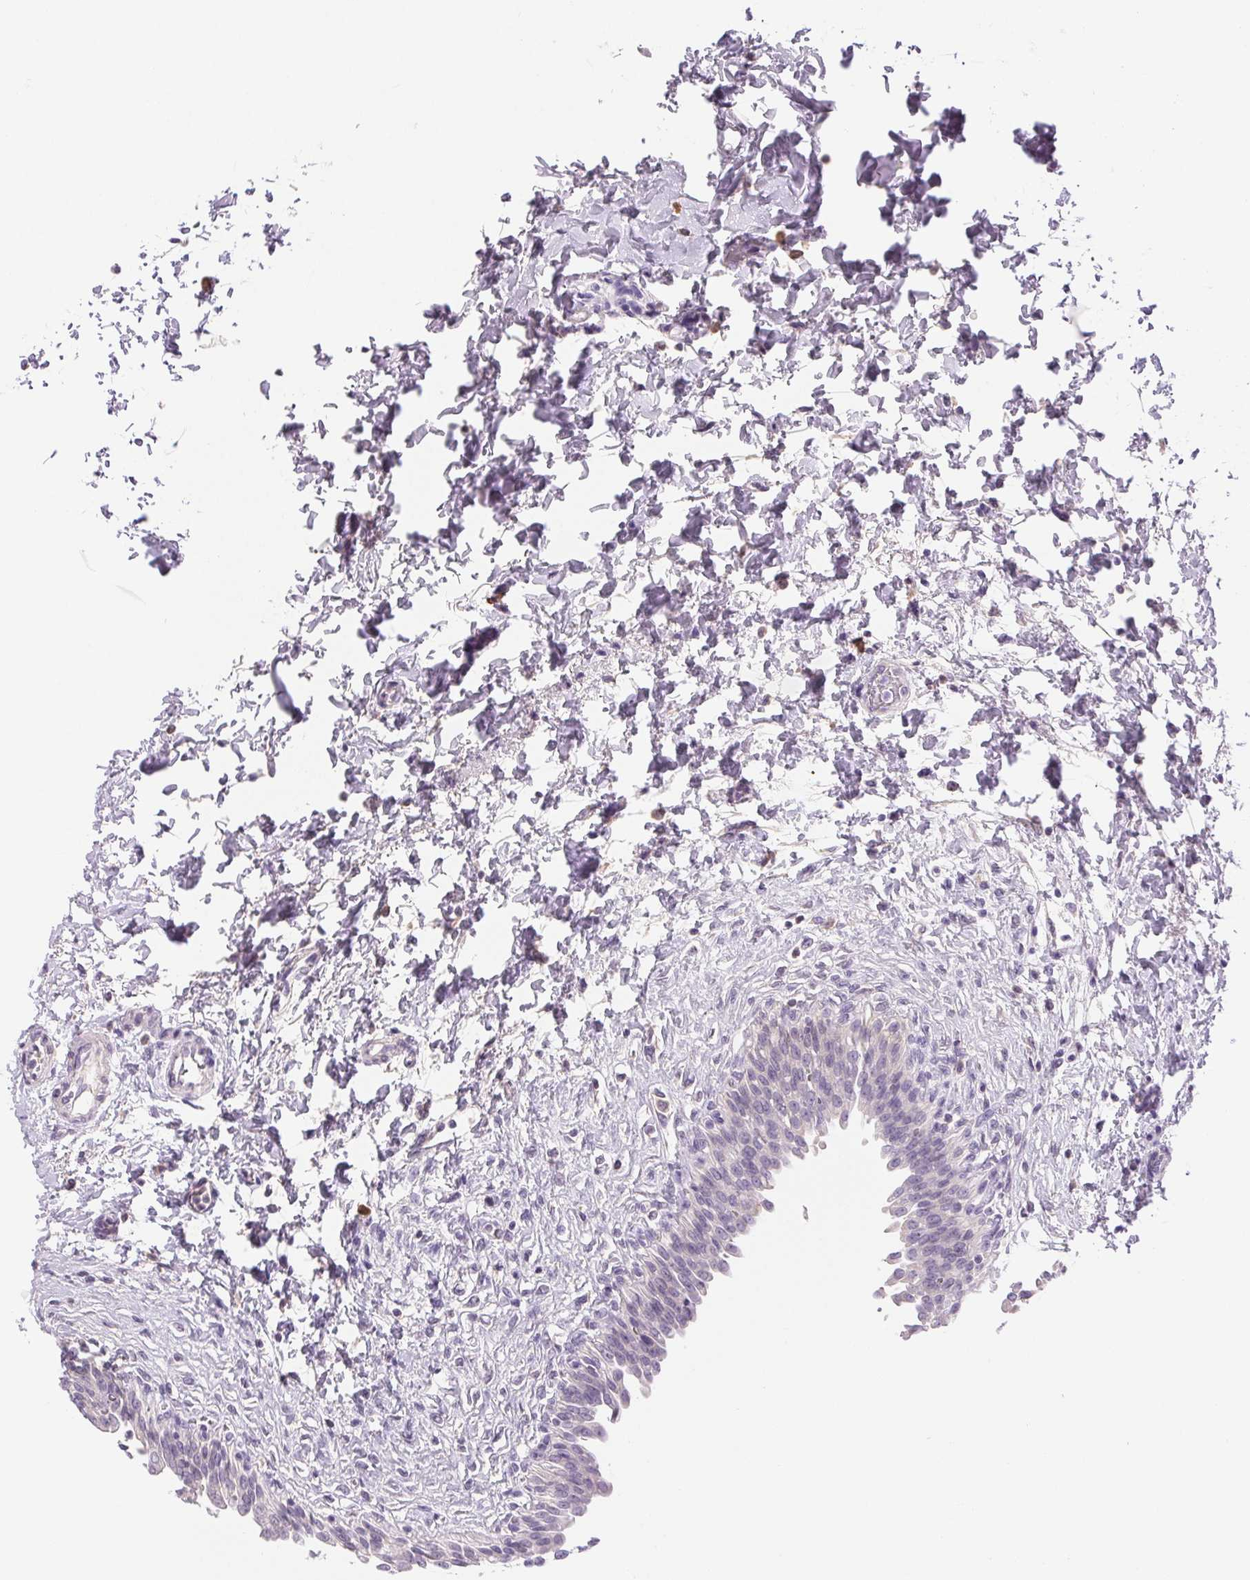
{"staining": {"intensity": "weak", "quantity": "<25%", "location": "cytoplasmic/membranous"}, "tissue": "urinary bladder", "cell_type": "Urothelial cells", "image_type": "normal", "snomed": [{"axis": "morphology", "description": "Normal tissue, NOS"}, {"axis": "topography", "description": "Urinary bladder"}], "caption": "The IHC histopathology image has no significant expression in urothelial cells of urinary bladder.", "gene": "IFIT1B", "patient": {"sex": "male", "age": 37}}